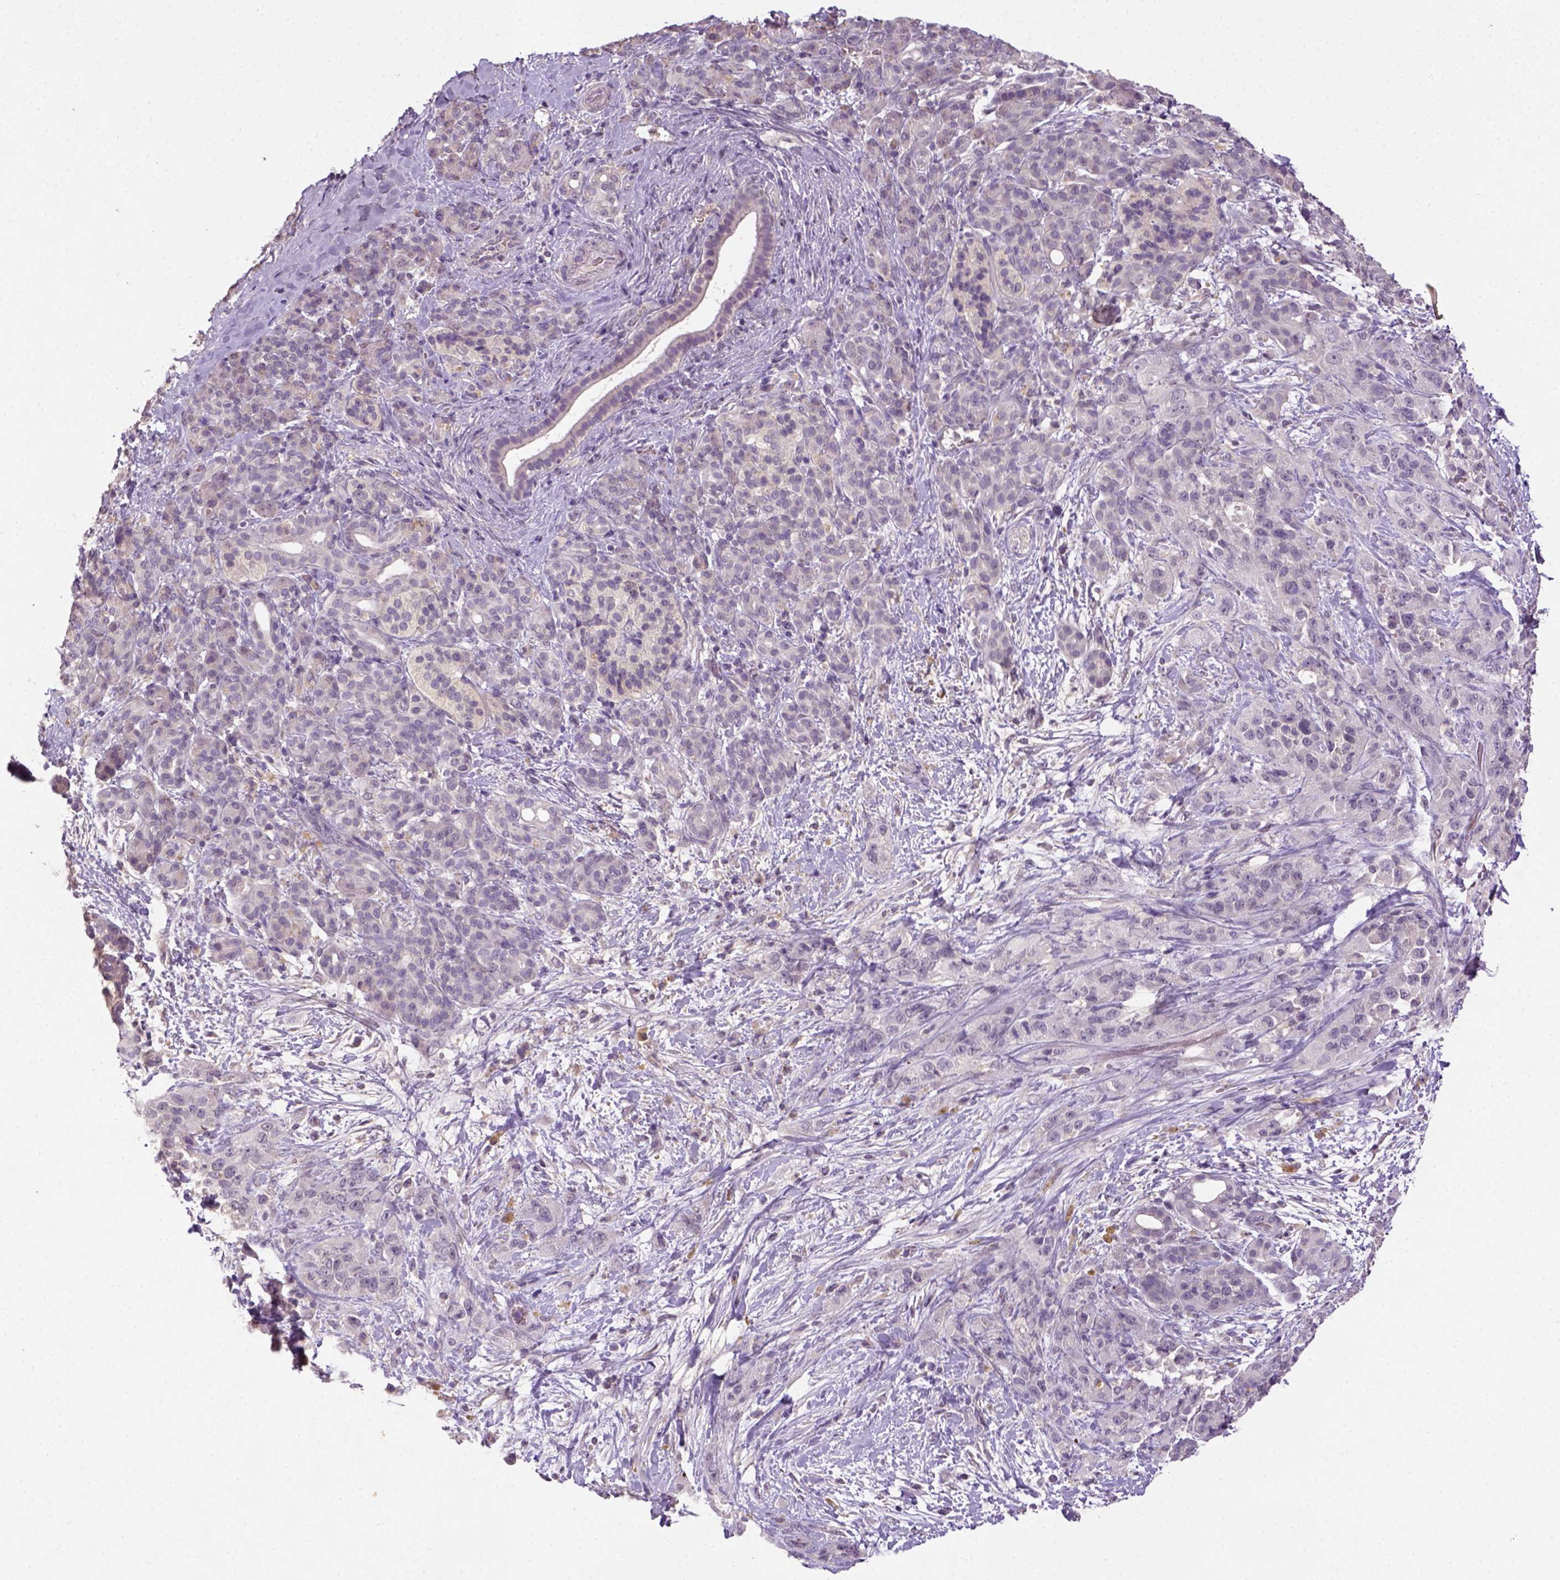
{"staining": {"intensity": "negative", "quantity": "none", "location": "none"}, "tissue": "pancreatic cancer", "cell_type": "Tumor cells", "image_type": "cancer", "snomed": [{"axis": "morphology", "description": "Adenocarcinoma, NOS"}, {"axis": "topography", "description": "Pancreas"}], "caption": "DAB (3,3'-diaminobenzidine) immunohistochemical staining of human adenocarcinoma (pancreatic) displays no significant expression in tumor cells.", "gene": "NLGN2", "patient": {"sex": "male", "age": 44}}